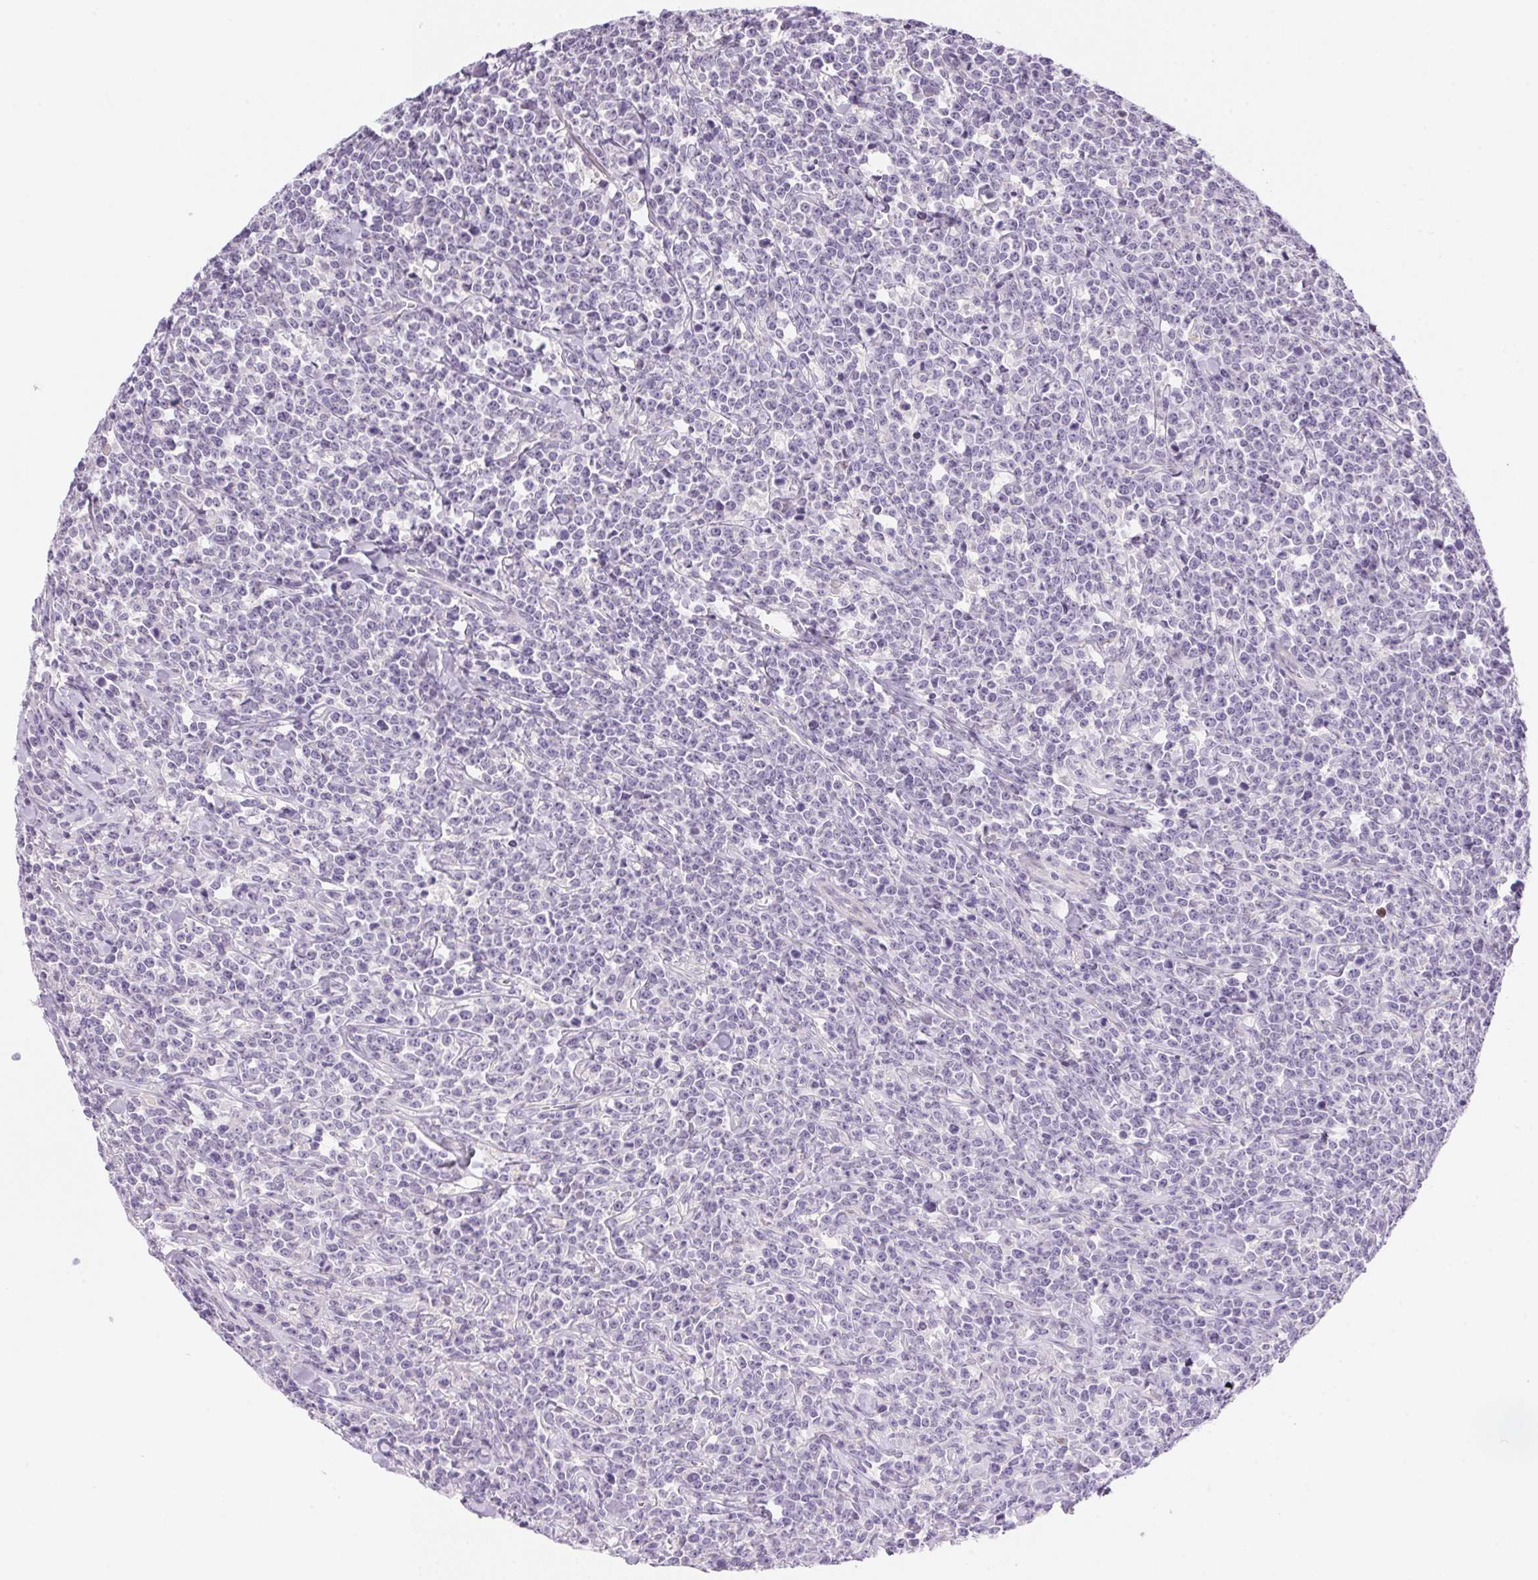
{"staining": {"intensity": "negative", "quantity": "none", "location": "none"}, "tissue": "lymphoma", "cell_type": "Tumor cells", "image_type": "cancer", "snomed": [{"axis": "morphology", "description": "Malignant lymphoma, non-Hodgkin's type, High grade"}, {"axis": "topography", "description": "Small intestine"}], "caption": "Immunohistochemistry (IHC) histopathology image of neoplastic tissue: human high-grade malignant lymphoma, non-Hodgkin's type stained with DAB (3,3'-diaminobenzidine) exhibits no significant protein expression in tumor cells. (Immunohistochemistry, brightfield microscopy, high magnification).", "gene": "TEKT1", "patient": {"sex": "female", "age": 56}}